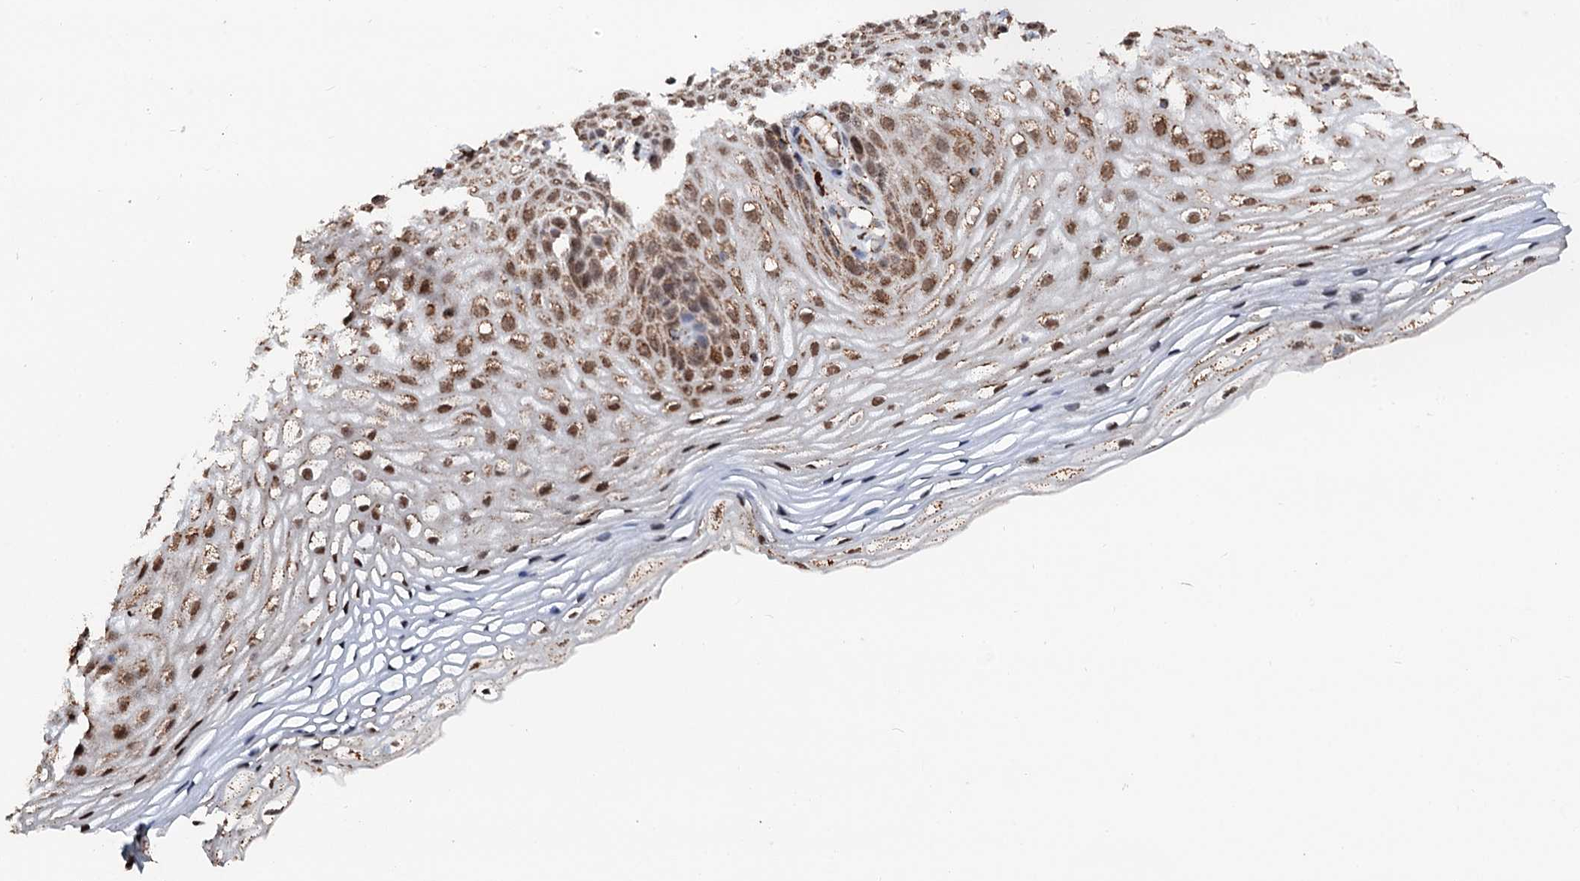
{"staining": {"intensity": "moderate", "quantity": ">75%", "location": "cytoplasmic/membranous,nuclear"}, "tissue": "vagina", "cell_type": "Squamous epithelial cells", "image_type": "normal", "snomed": [{"axis": "morphology", "description": "Normal tissue, NOS"}, {"axis": "topography", "description": "Vagina"}], "caption": "Human vagina stained with a brown dye shows moderate cytoplasmic/membranous,nuclear positive positivity in approximately >75% of squamous epithelial cells.", "gene": "SECISBP2L", "patient": {"sex": "female", "age": 60}}